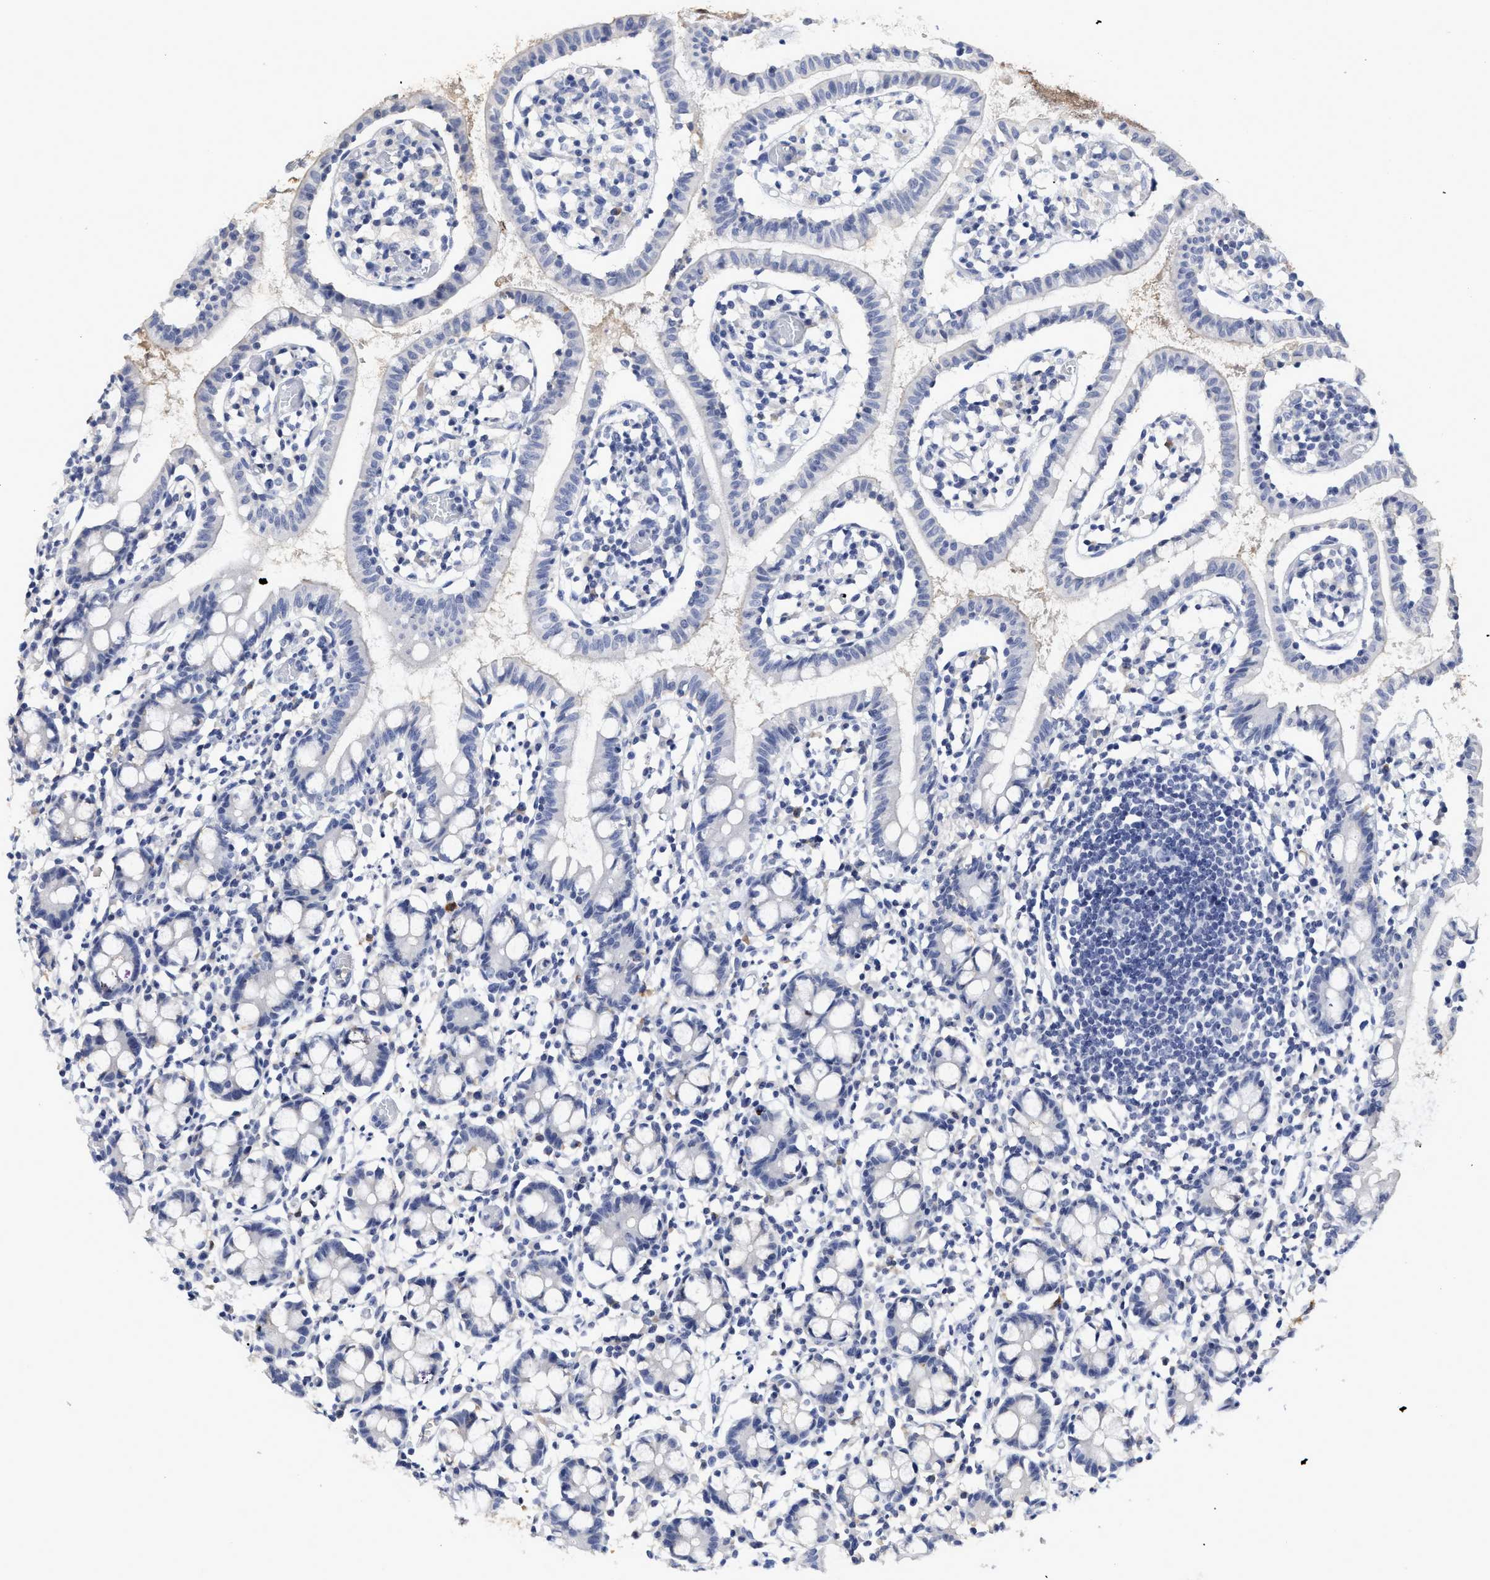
{"staining": {"intensity": "negative", "quantity": "none", "location": "none"}, "tissue": "small intestine", "cell_type": "Glandular cells", "image_type": "normal", "snomed": [{"axis": "morphology", "description": "Normal tissue, NOS"}, {"axis": "morphology", "description": "Cystadenocarcinoma, serous, Metastatic site"}, {"axis": "topography", "description": "Small intestine"}], "caption": "Histopathology image shows no protein expression in glandular cells of unremarkable small intestine.", "gene": "C2", "patient": {"sex": "female", "age": 61}}